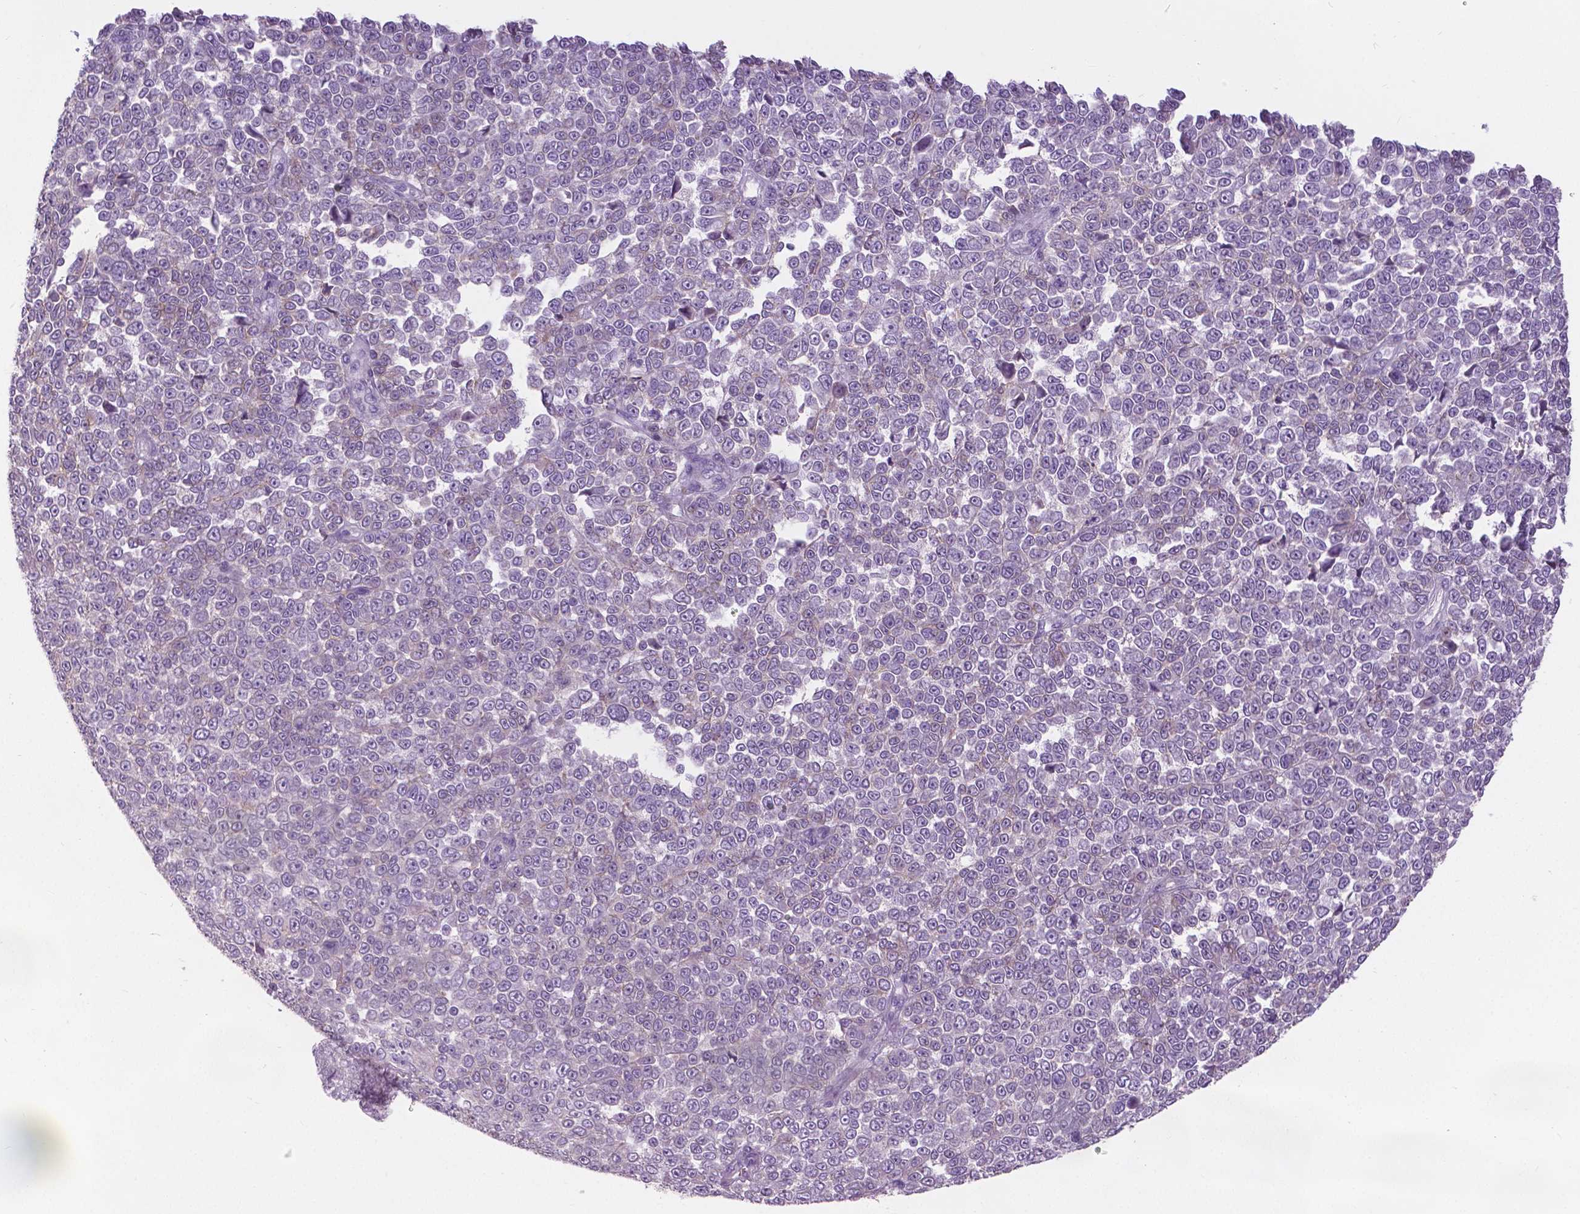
{"staining": {"intensity": "negative", "quantity": "none", "location": "none"}, "tissue": "melanoma", "cell_type": "Tumor cells", "image_type": "cancer", "snomed": [{"axis": "morphology", "description": "Malignant melanoma, NOS"}, {"axis": "topography", "description": "Skin"}], "caption": "An immunohistochemistry (IHC) photomicrograph of melanoma is shown. There is no staining in tumor cells of melanoma.", "gene": "SERPINI1", "patient": {"sex": "female", "age": 95}}